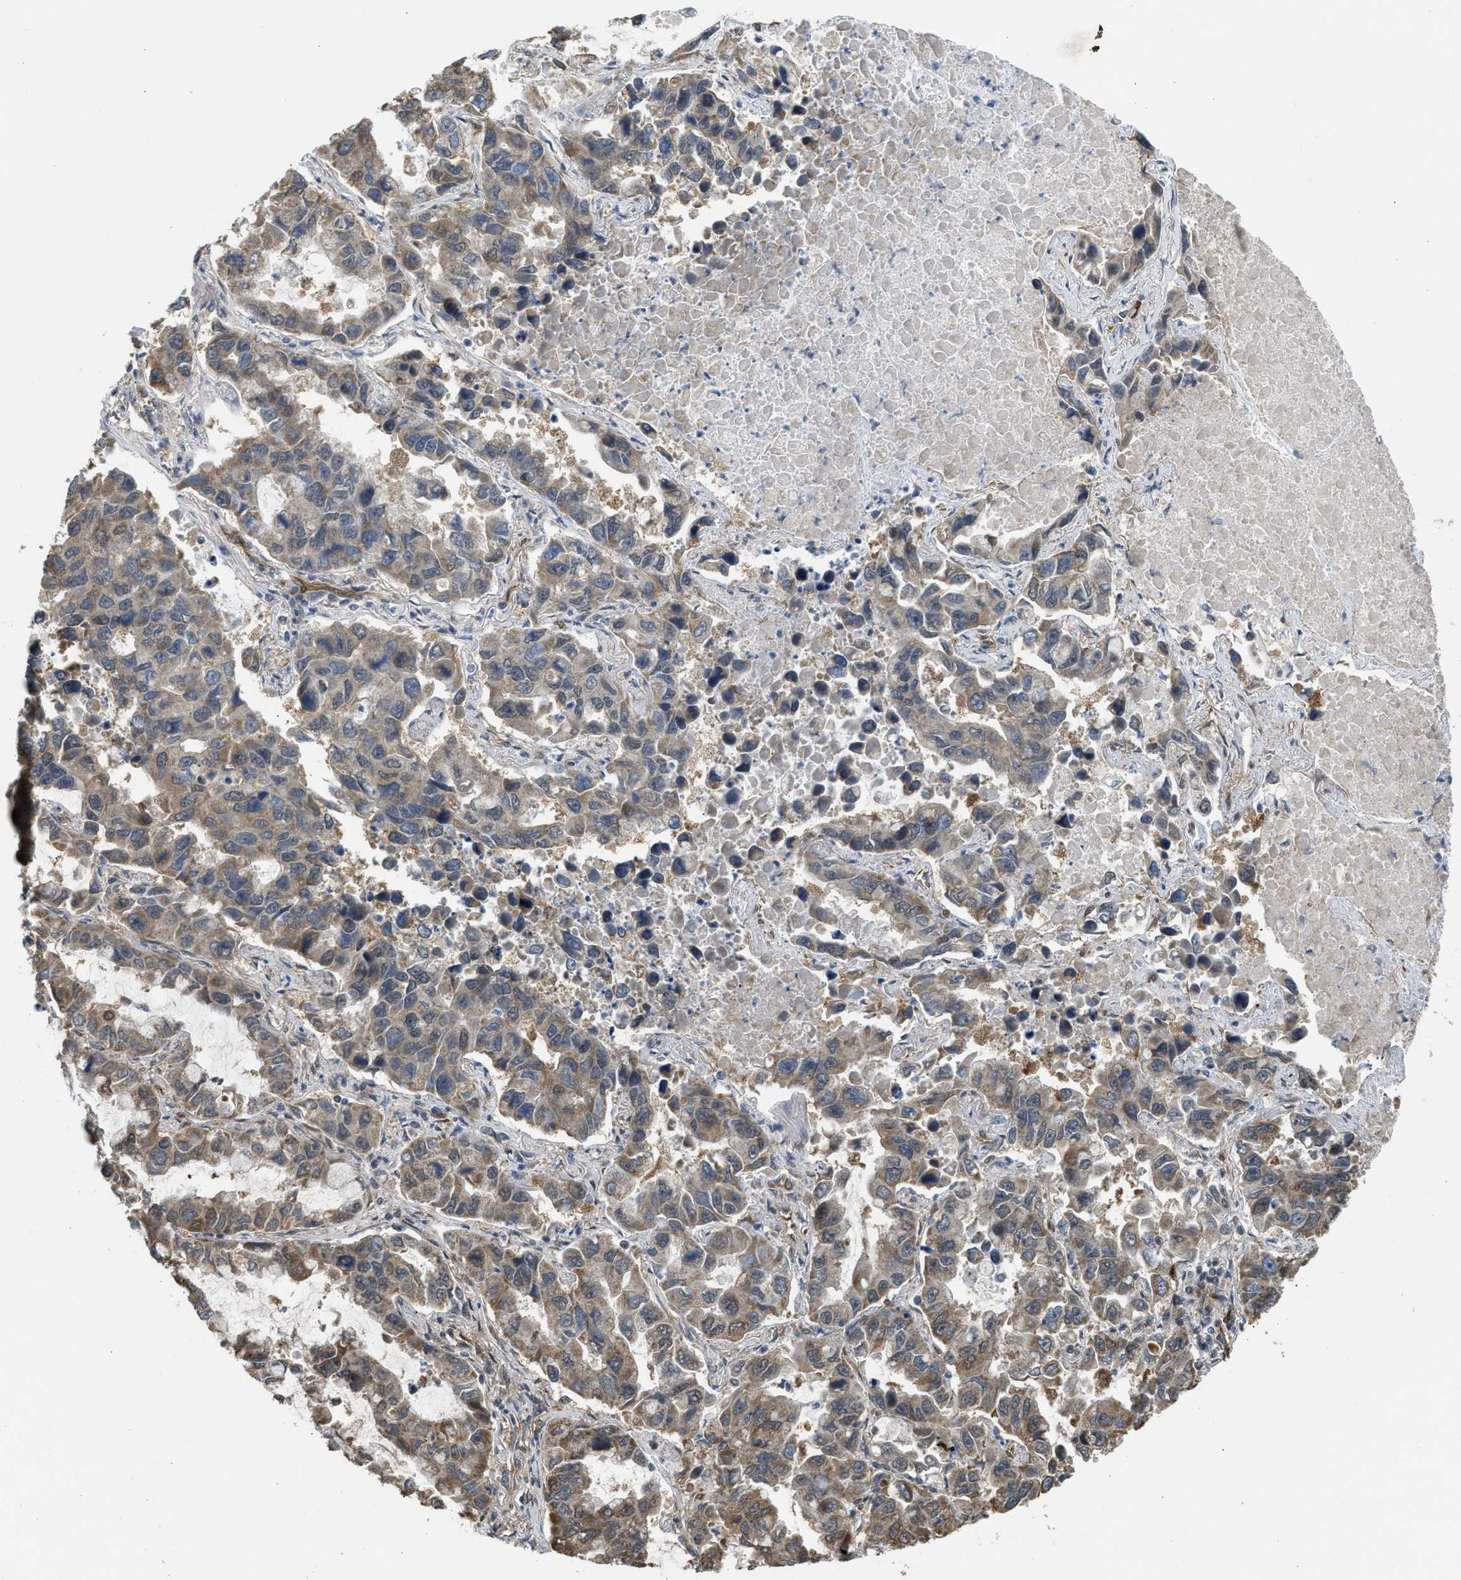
{"staining": {"intensity": "weak", "quantity": "<25%", "location": "cytoplasmic/membranous"}, "tissue": "lung cancer", "cell_type": "Tumor cells", "image_type": "cancer", "snomed": [{"axis": "morphology", "description": "Adenocarcinoma, NOS"}, {"axis": "topography", "description": "Lung"}], "caption": "A high-resolution micrograph shows immunohistochemistry staining of lung adenocarcinoma, which shows no significant staining in tumor cells. Nuclei are stained in blue.", "gene": "BAG3", "patient": {"sex": "male", "age": 64}}